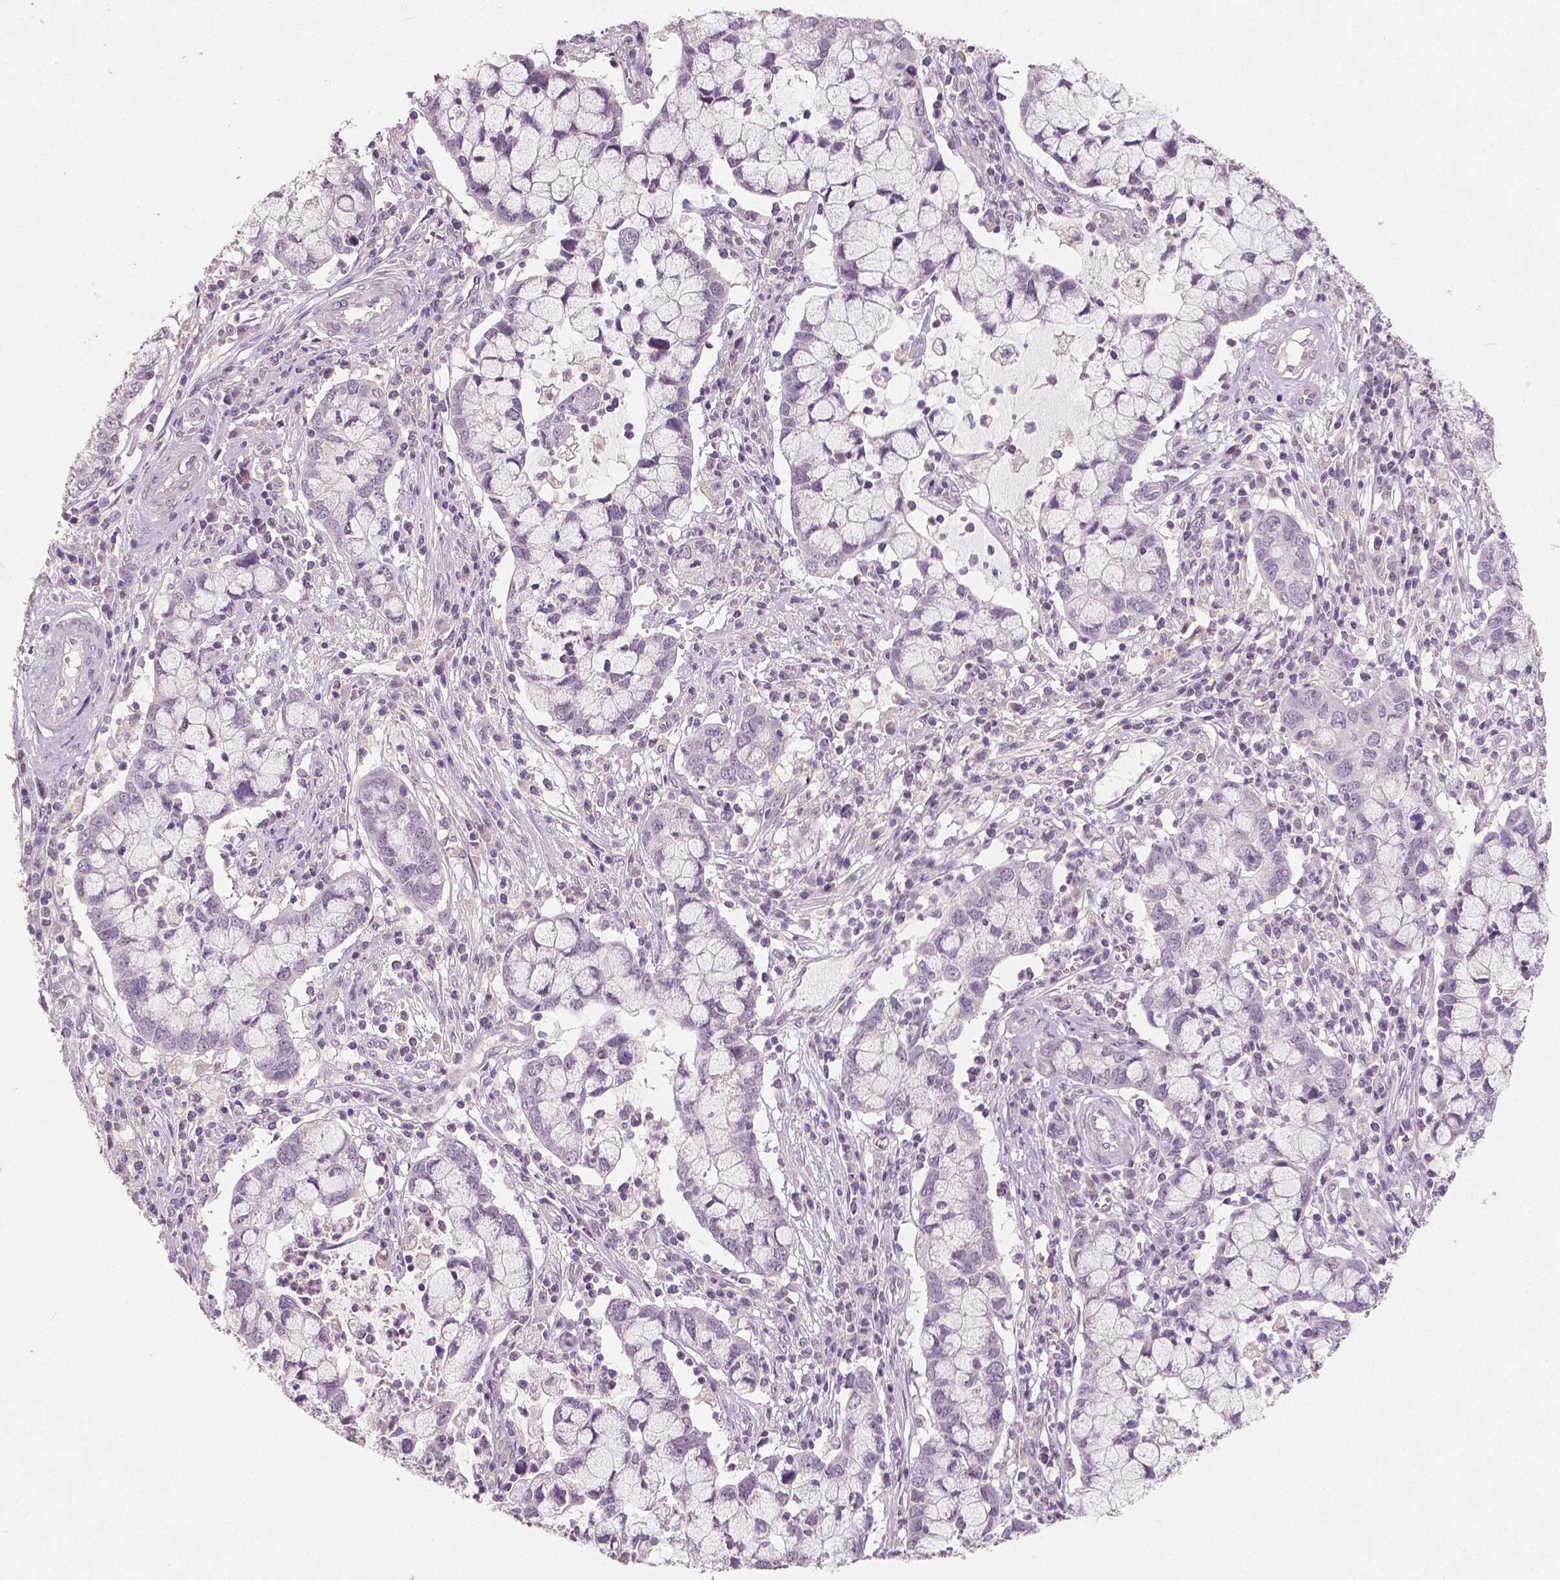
{"staining": {"intensity": "negative", "quantity": "none", "location": "none"}, "tissue": "cervical cancer", "cell_type": "Tumor cells", "image_type": "cancer", "snomed": [{"axis": "morphology", "description": "Adenocarcinoma, NOS"}, {"axis": "topography", "description": "Cervix"}], "caption": "The photomicrograph displays no significant expression in tumor cells of adenocarcinoma (cervical).", "gene": "RNASE7", "patient": {"sex": "female", "age": 40}}